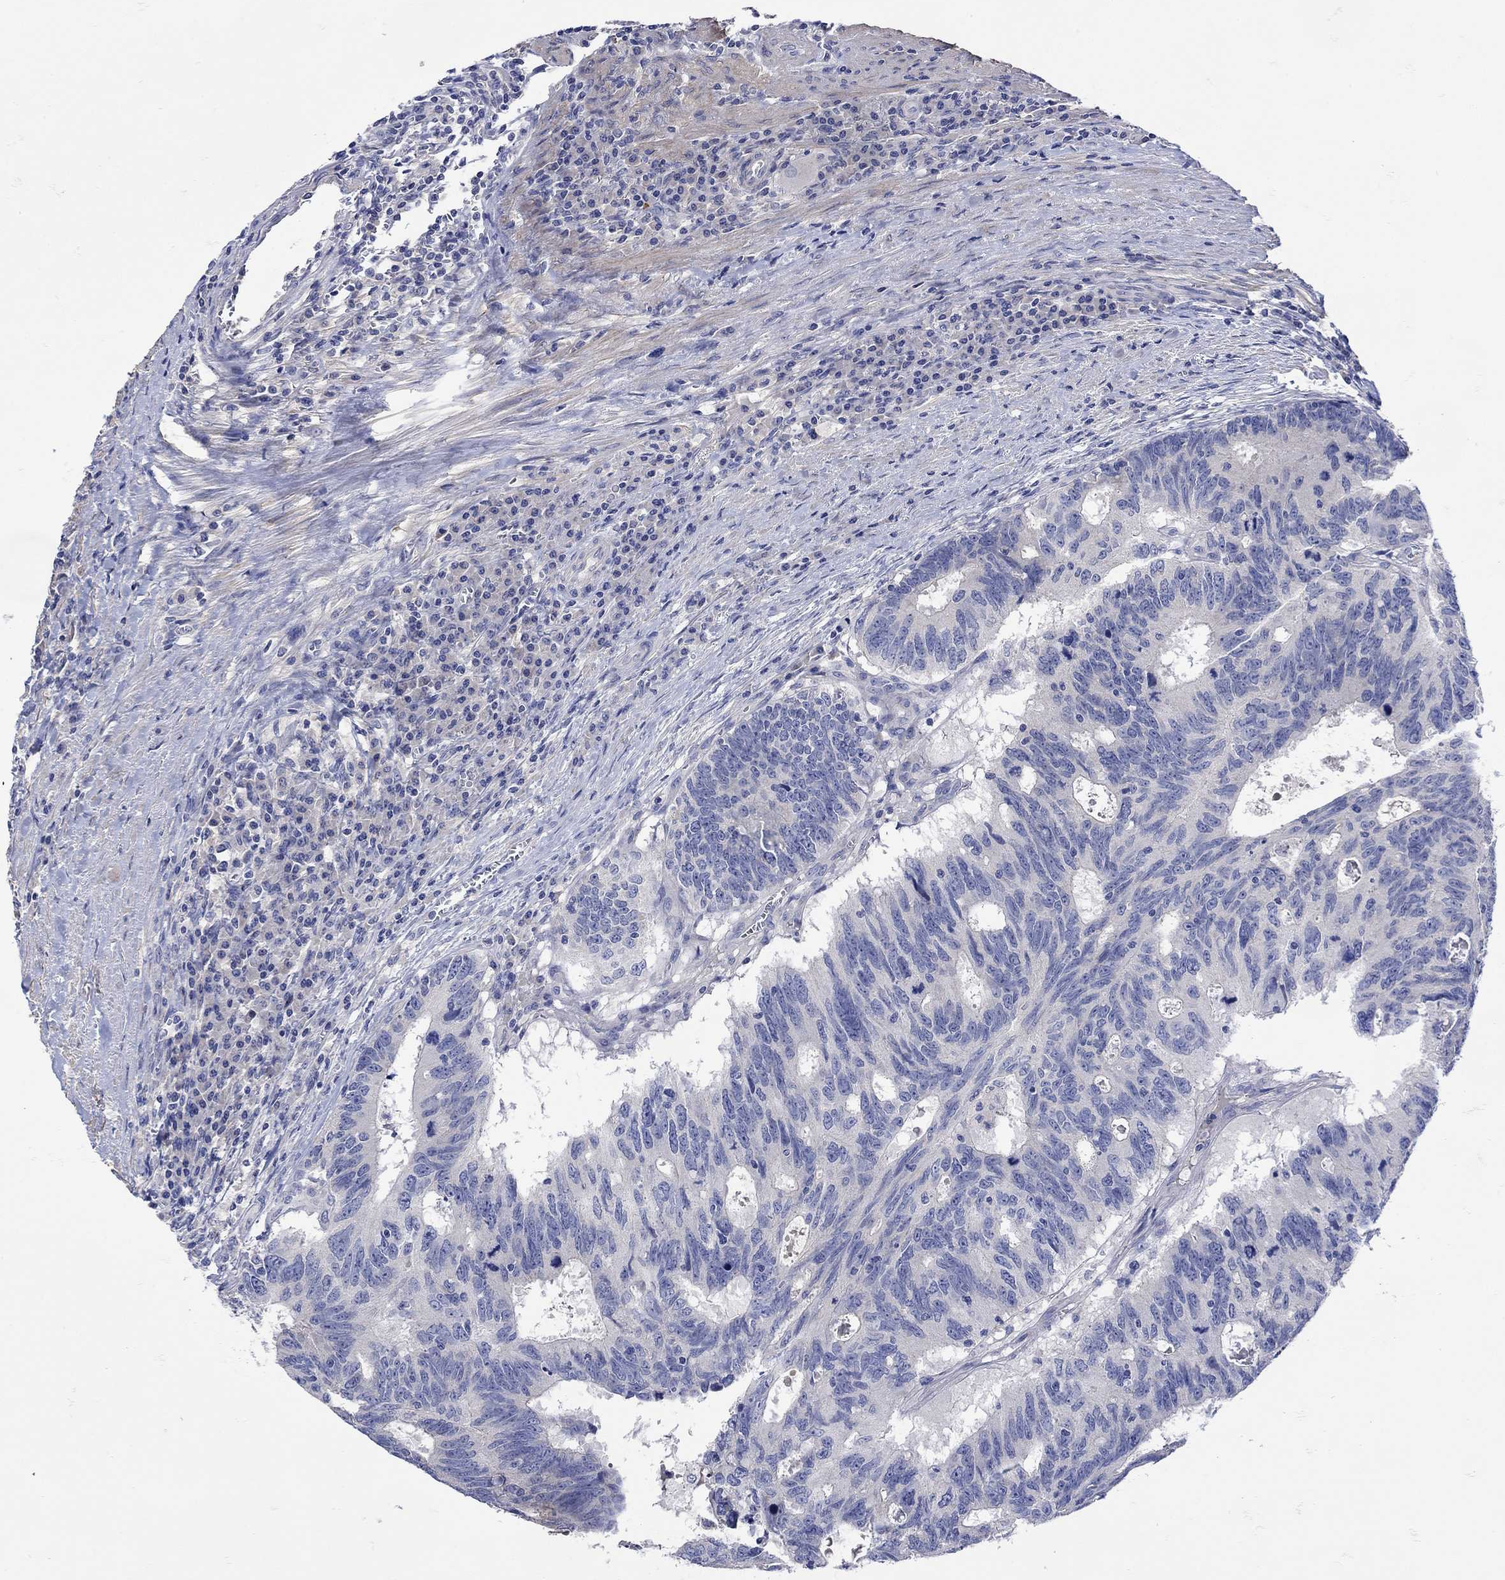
{"staining": {"intensity": "negative", "quantity": "none", "location": "none"}, "tissue": "colorectal cancer", "cell_type": "Tumor cells", "image_type": "cancer", "snomed": [{"axis": "morphology", "description": "Adenocarcinoma, NOS"}, {"axis": "topography", "description": "Colon"}], "caption": "High power microscopy micrograph of an immunohistochemistry image of colorectal cancer (adenocarcinoma), revealing no significant positivity in tumor cells.", "gene": "MSI1", "patient": {"sex": "female", "age": 77}}